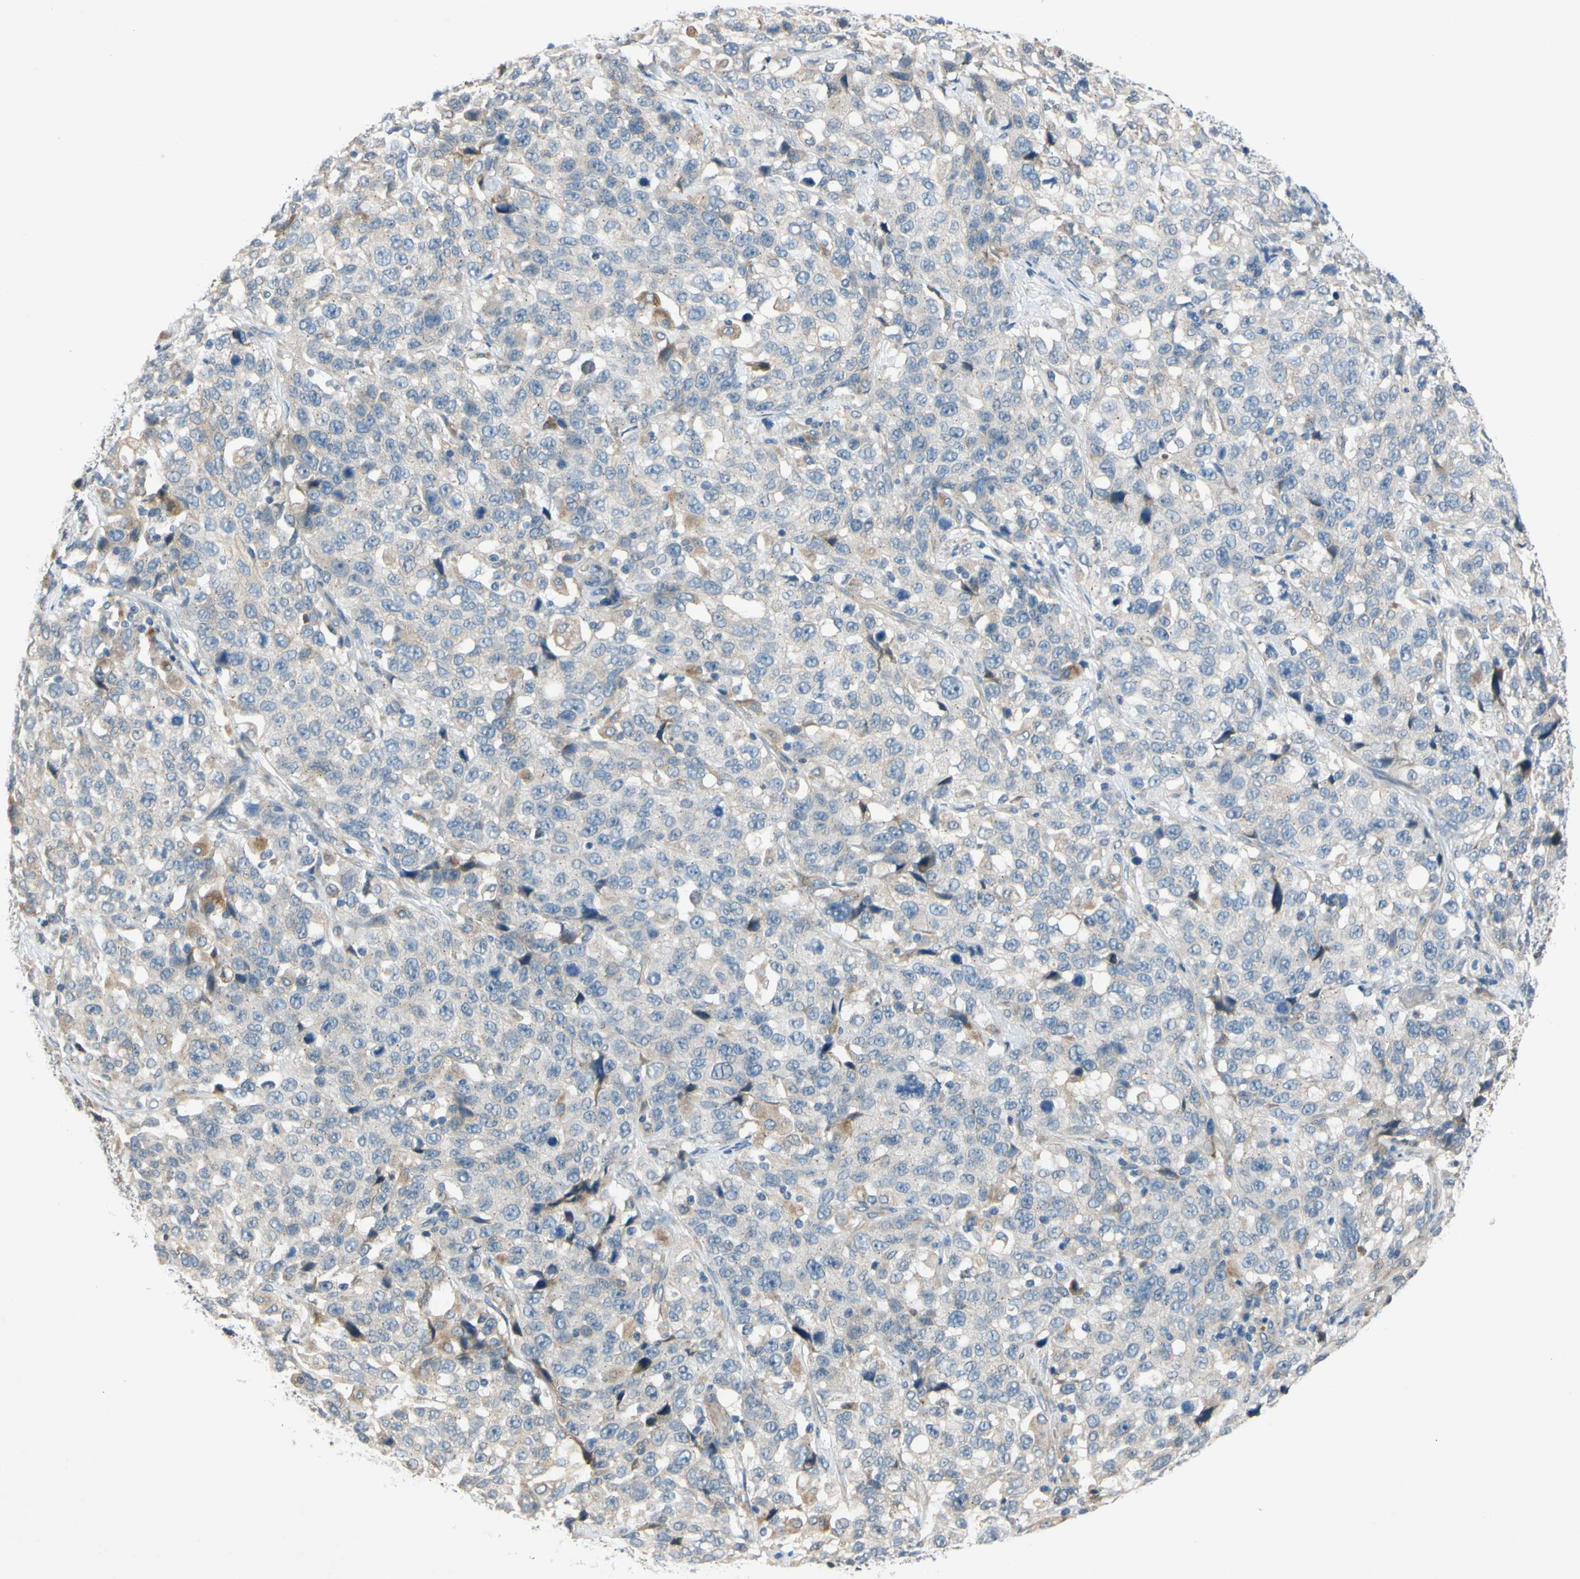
{"staining": {"intensity": "negative", "quantity": "none", "location": "none"}, "tissue": "stomach cancer", "cell_type": "Tumor cells", "image_type": "cancer", "snomed": [{"axis": "morphology", "description": "Normal tissue, NOS"}, {"axis": "morphology", "description": "Adenocarcinoma, NOS"}, {"axis": "topography", "description": "Stomach"}], "caption": "Immunohistochemistry of stomach adenocarcinoma exhibits no staining in tumor cells.", "gene": "ADD2", "patient": {"sex": "male", "age": 48}}